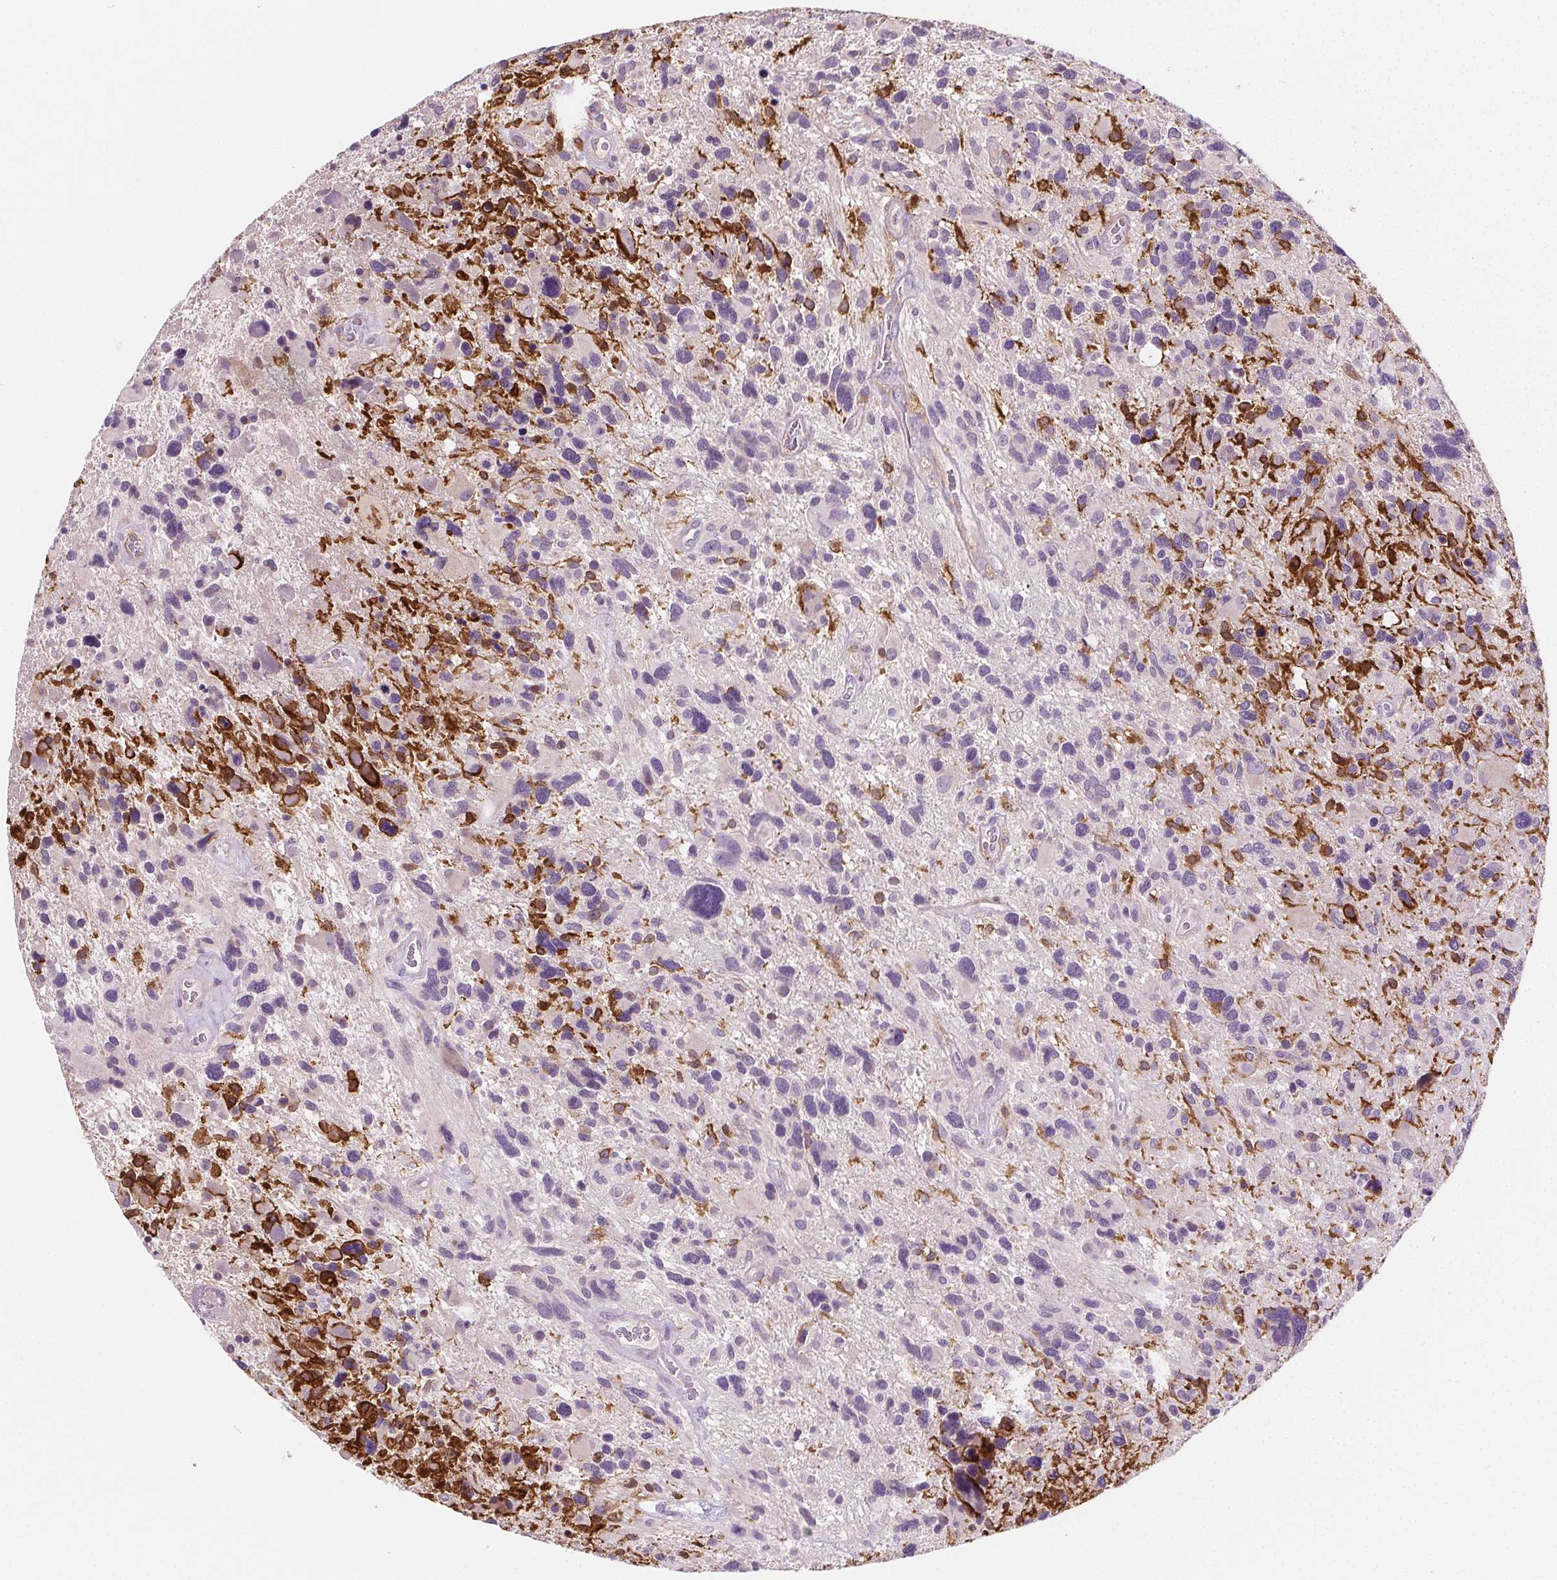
{"staining": {"intensity": "negative", "quantity": "none", "location": "none"}, "tissue": "glioma", "cell_type": "Tumor cells", "image_type": "cancer", "snomed": [{"axis": "morphology", "description": "Glioma, malignant, High grade"}, {"axis": "topography", "description": "Brain"}], "caption": "Tumor cells show no significant protein positivity in glioma. (Stains: DAB (3,3'-diaminobenzidine) IHC with hematoxylin counter stain, Microscopy: brightfield microscopy at high magnification).", "gene": "RAB20", "patient": {"sex": "male", "age": 49}}